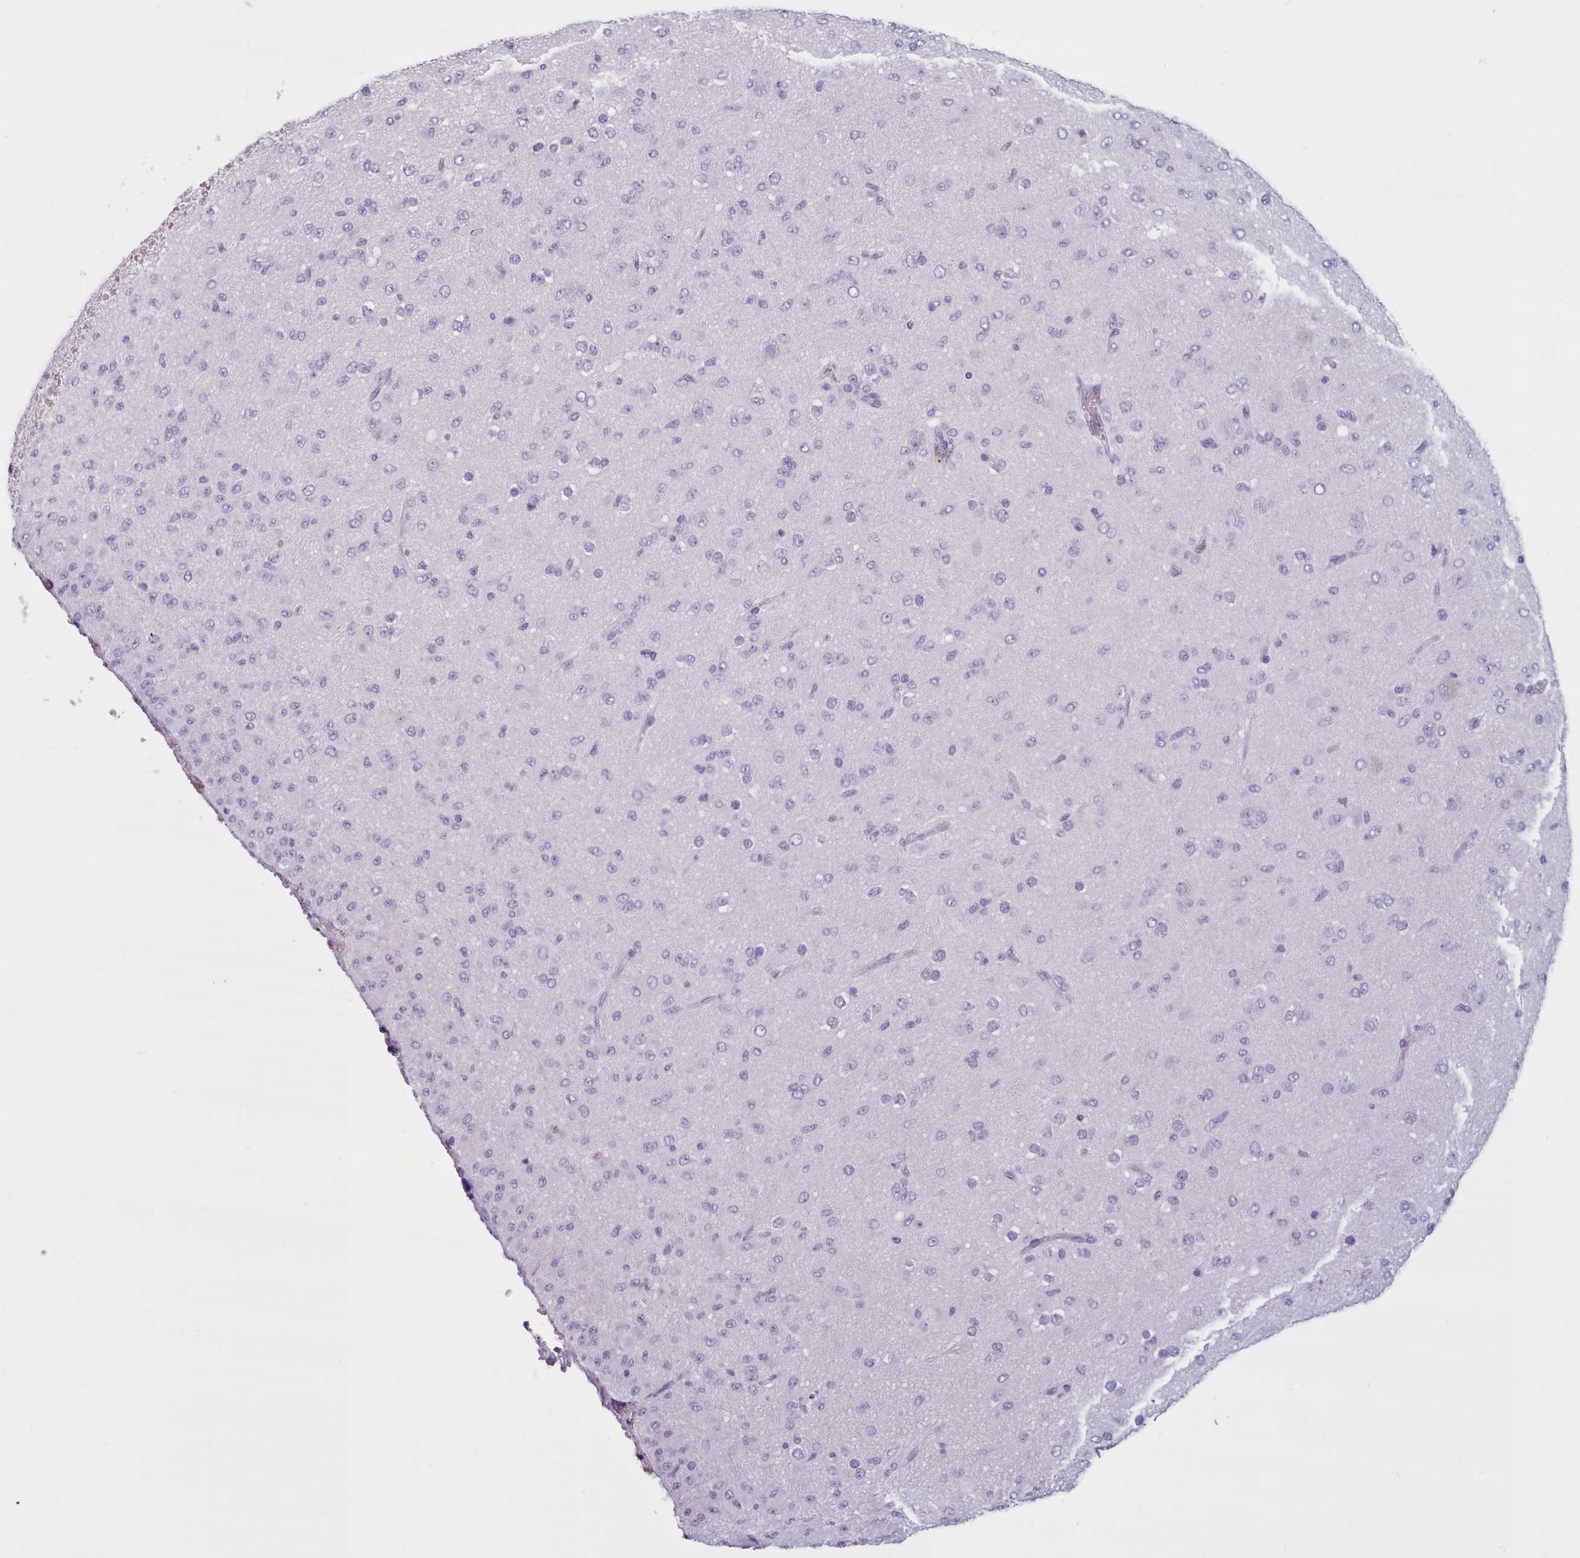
{"staining": {"intensity": "negative", "quantity": "none", "location": "none"}, "tissue": "glioma", "cell_type": "Tumor cells", "image_type": "cancer", "snomed": [{"axis": "morphology", "description": "Glioma, malignant, Low grade"}, {"axis": "topography", "description": "Brain"}], "caption": "Glioma stained for a protein using immunohistochemistry (IHC) displays no positivity tumor cells.", "gene": "ZNF43", "patient": {"sex": "male", "age": 65}}